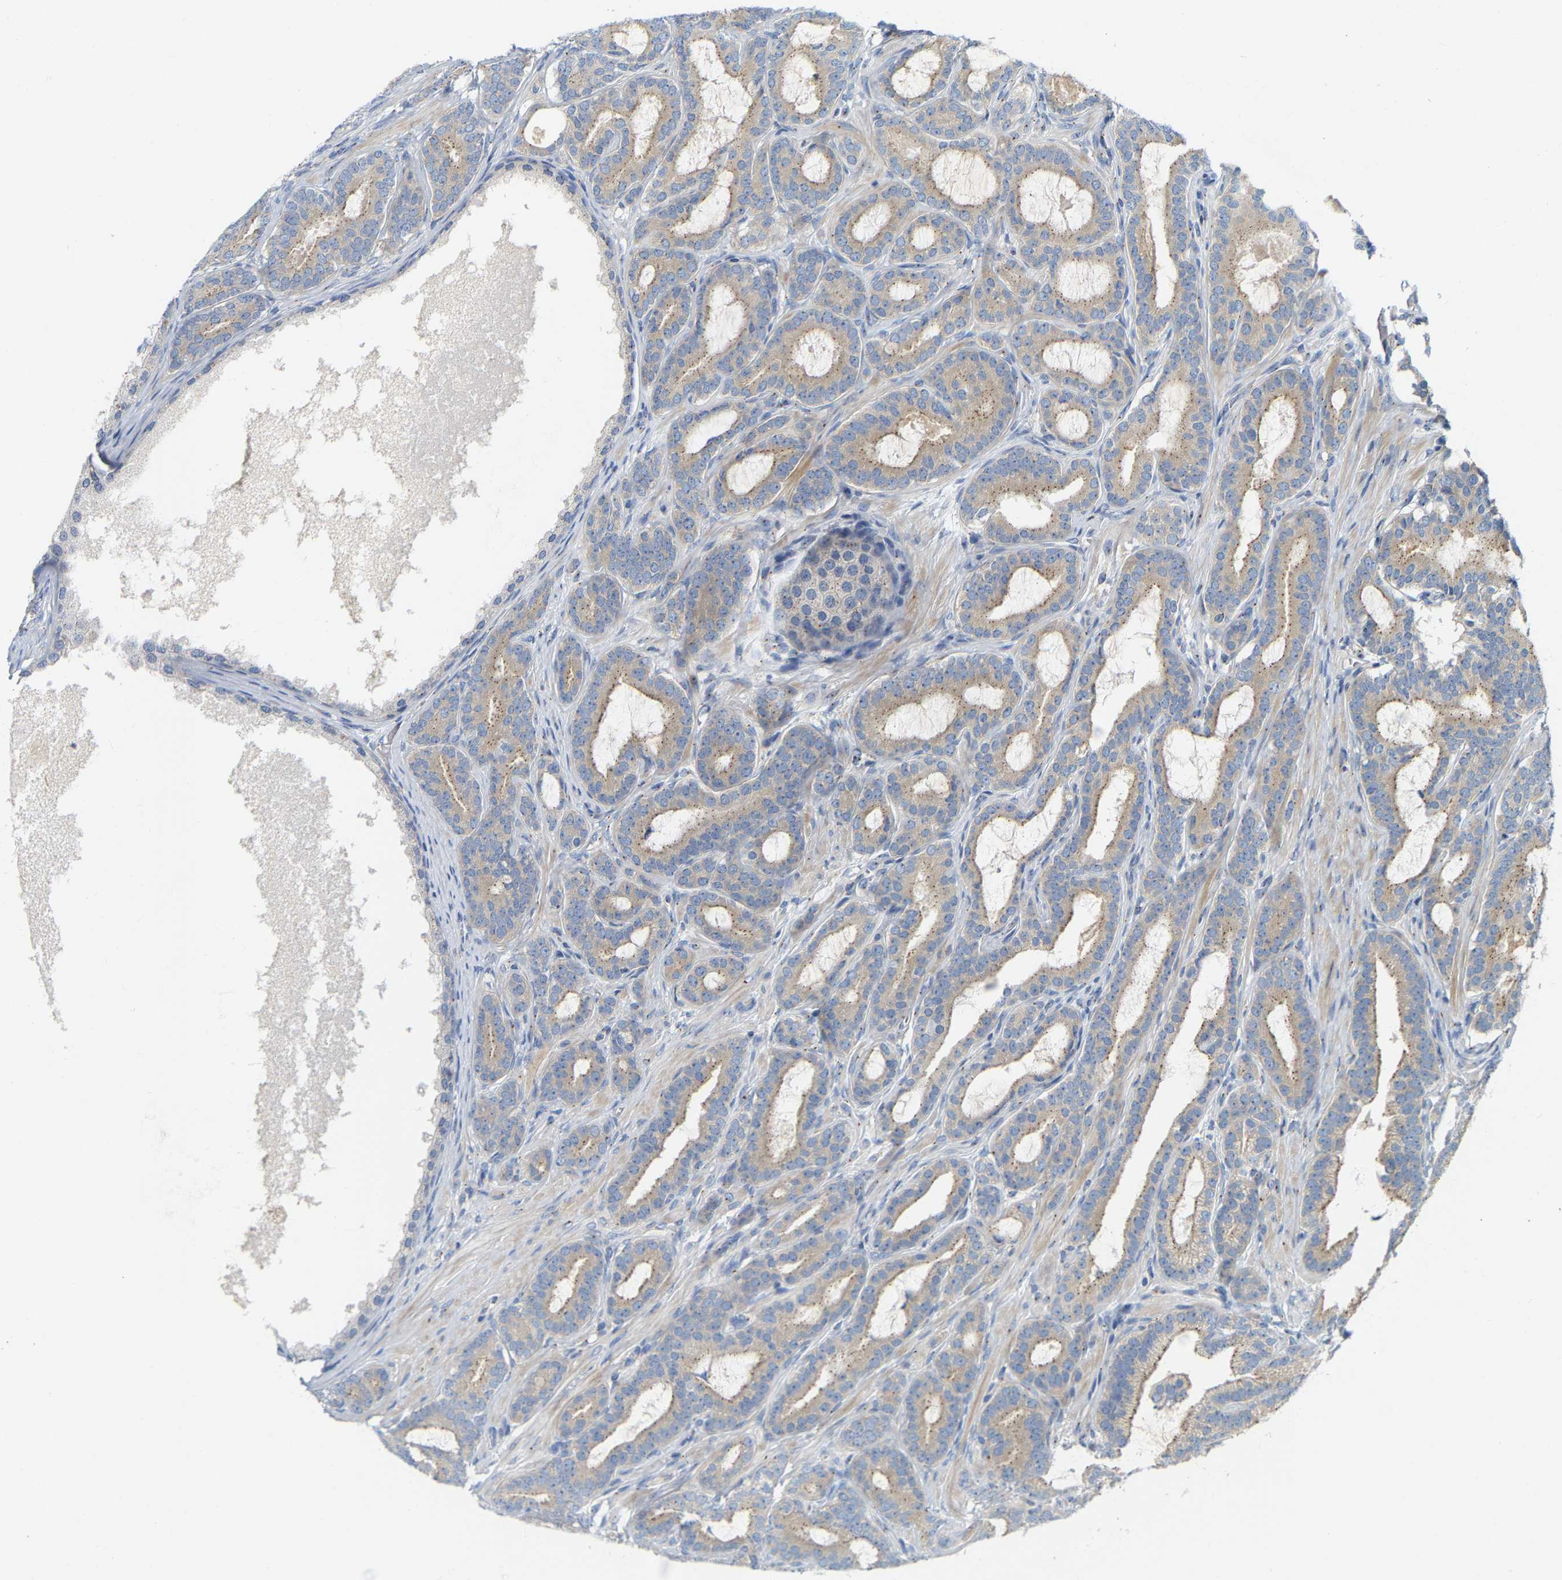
{"staining": {"intensity": "weak", "quantity": ">75%", "location": "cytoplasmic/membranous"}, "tissue": "prostate cancer", "cell_type": "Tumor cells", "image_type": "cancer", "snomed": [{"axis": "morphology", "description": "Adenocarcinoma, High grade"}, {"axis": "topography", "description": "Prostate"}], "caption": "DAB immunohistochemical staining of human prostate cancer (high-grade adenocarcinoma) demonstrates weak cytoplasmic/membranous protein staining in about >75% of tumor cells.", "gene": "PCNT", "patient": {"sex": "male", "age": 60}}